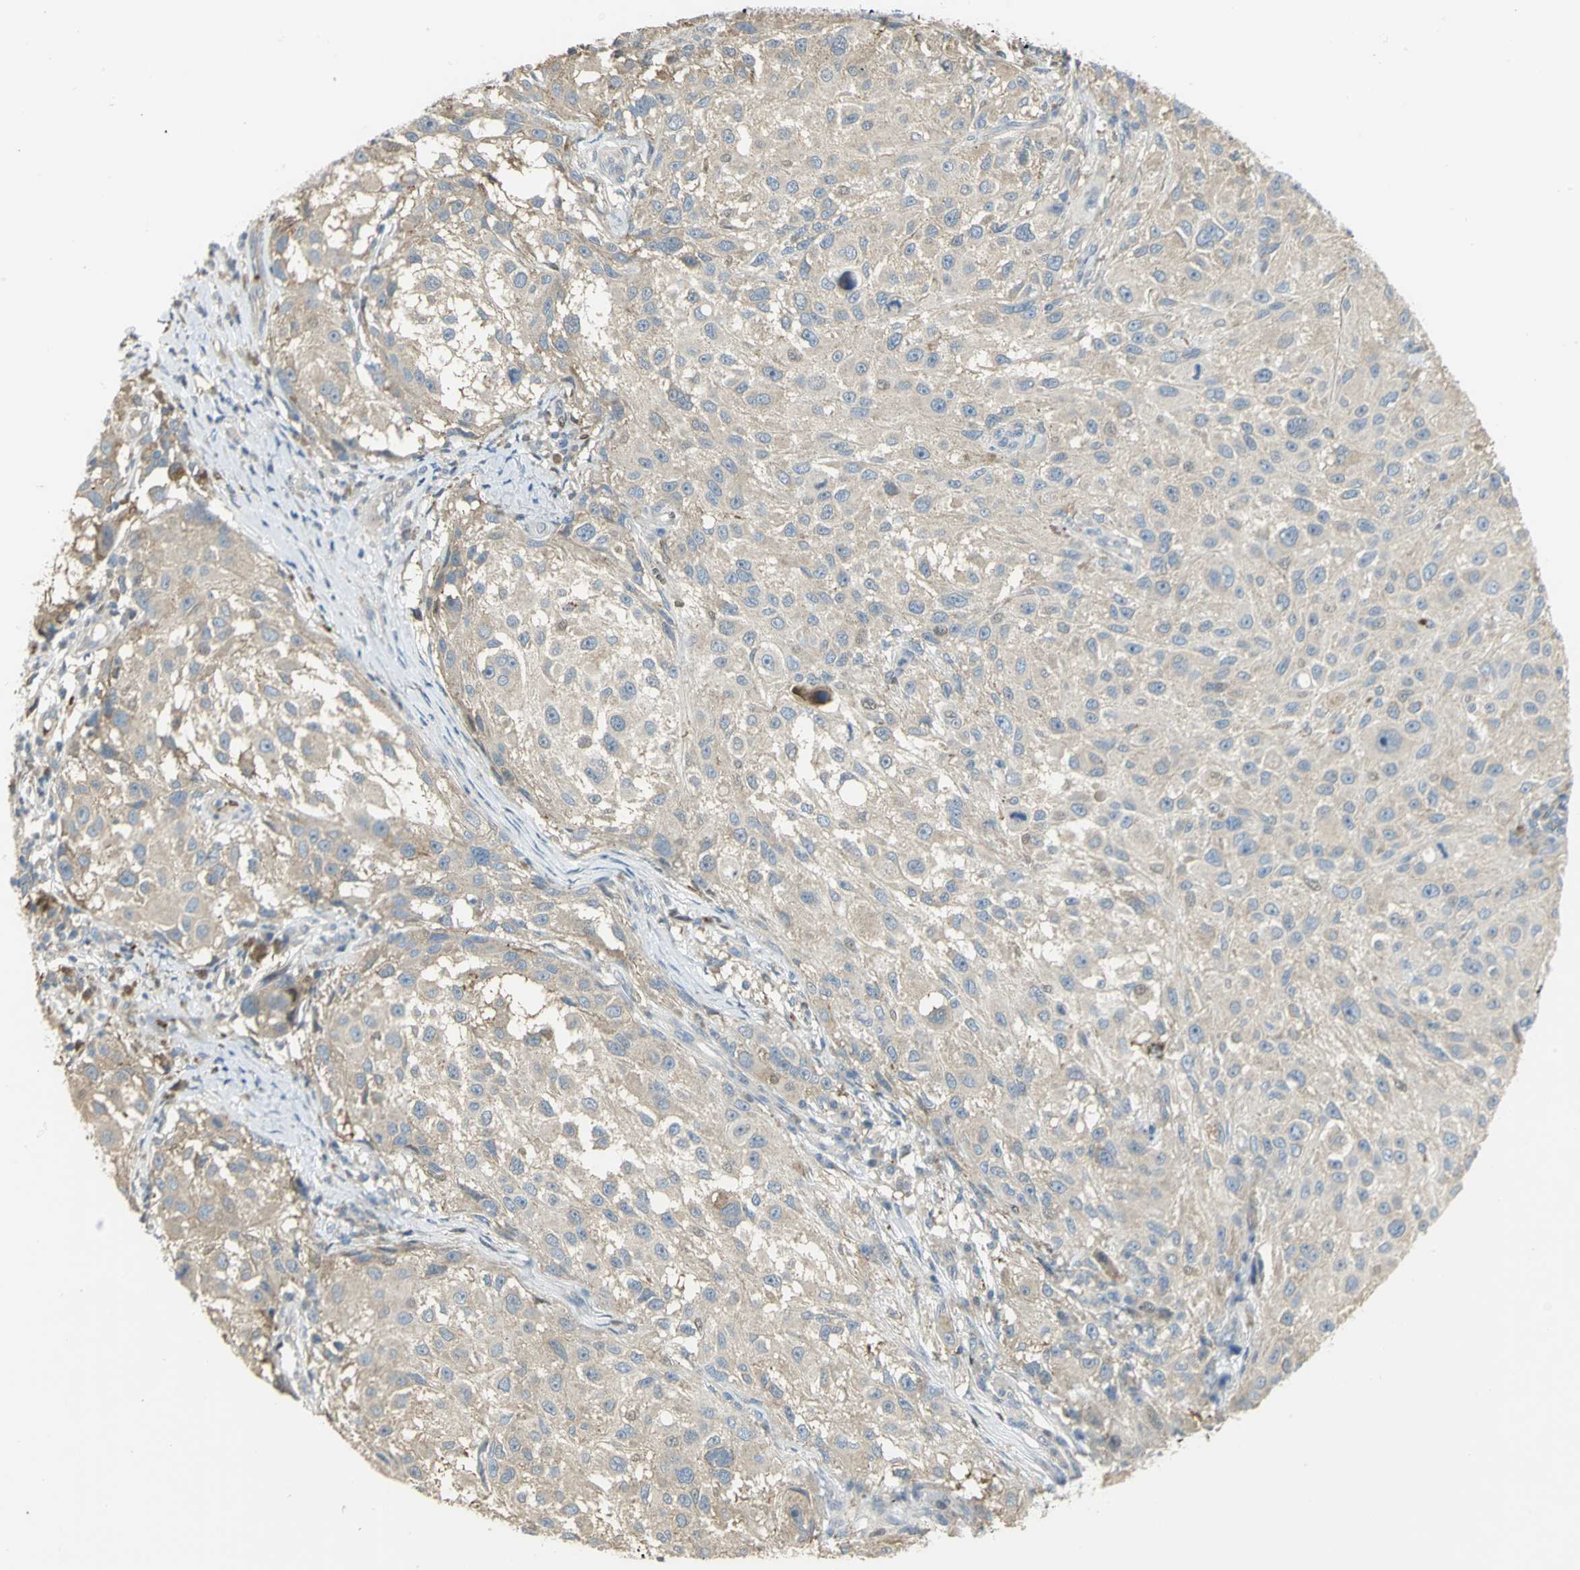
{"staining": {"intensity": "negative", "quantity": "none", "location": "none"}, "tissue": "melanoma", "cell_type": "Tumor cells", "image_type": "cancer", "snomed": [{"axis": "morphology", "description": "Necrosis, NOS"}, {"axis": "morphology", "description": "Malignant melanoma, NOS"}, {"axis": "topography", "description": "Skin"}], "caption": "The micrograph exhibits no staining of tumor cells in melanoma.", "gene": "ANK1", "patient": {"sex": "female", "age": 87}}